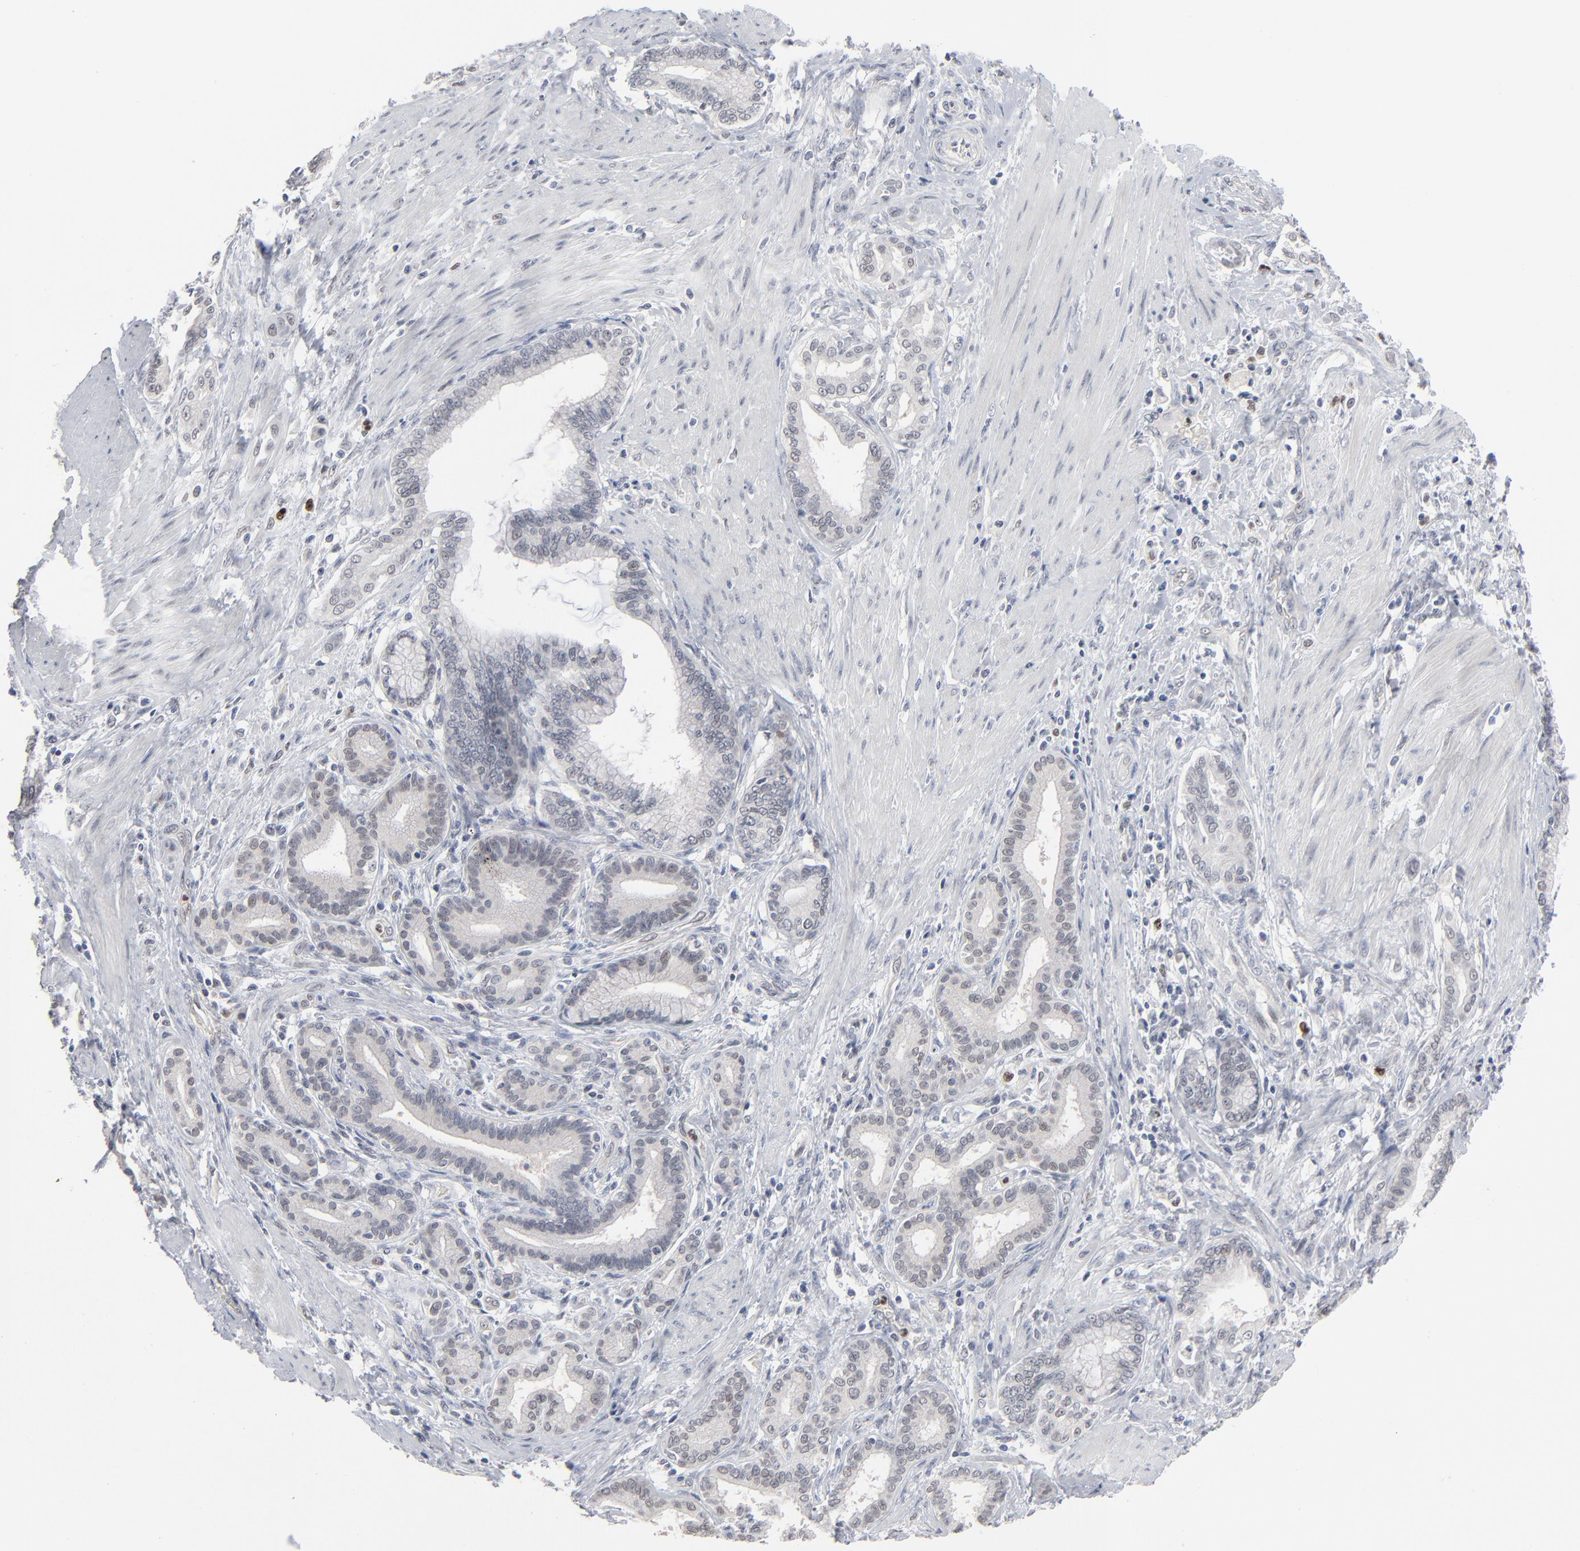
{"staining": {"intensity": "negative", "quantity": "none", "location": "none"}, "tissue": "pancreatic cancer", "cell_type": "Tumor cells", "image_type": "cancer", "snomed": [{"axis": "morphology", "description": "Adenocarcinoma, NOS"}, {"axis": "topography", "description": "Pancreas"}], "caption": "There is no significant expression in tumor cells of adenocarcinoma (pancreatic).", "gene": "FOXN2", "patient": {"sex": "female", "age": 64}}